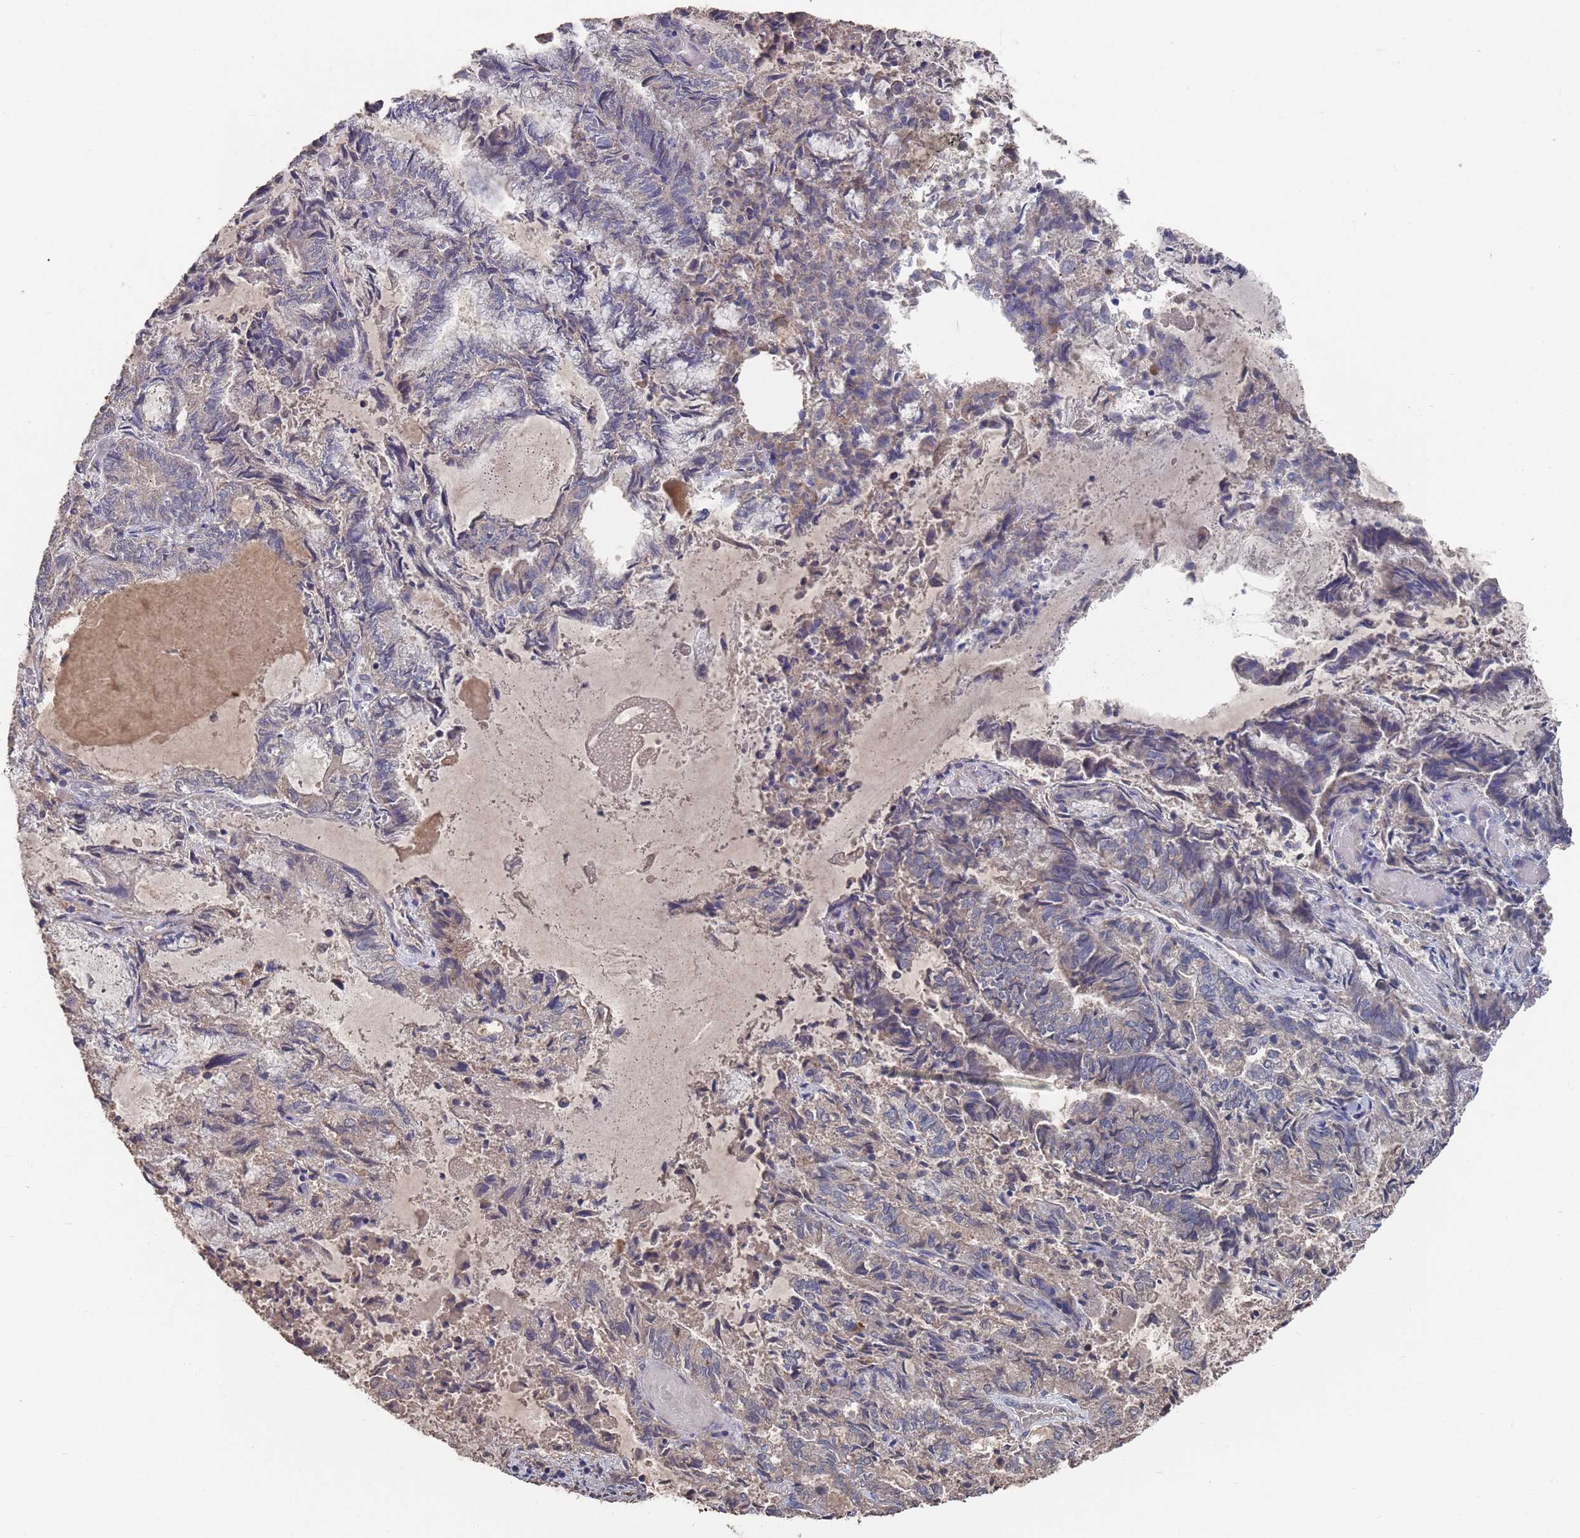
{"staining": {"intensity": "weak", "quantity": "<25%", "location": "cytoplasmic/membranous"}, "tissue": "endometrial cancer", "cell_type": "Tumor cells", "image_type": "cancer", "snomed": [{"axis": "morphology", "description": "Adenocarcinoma, NOS"}, {"axis": "topography", "description": "Endometrium"}], "caption": "A histopathology image of human endometrial cancer is negative for staining in tumor cells.", "gene": "BTBD18", "patient": {"sex": "female", "age": 80}}